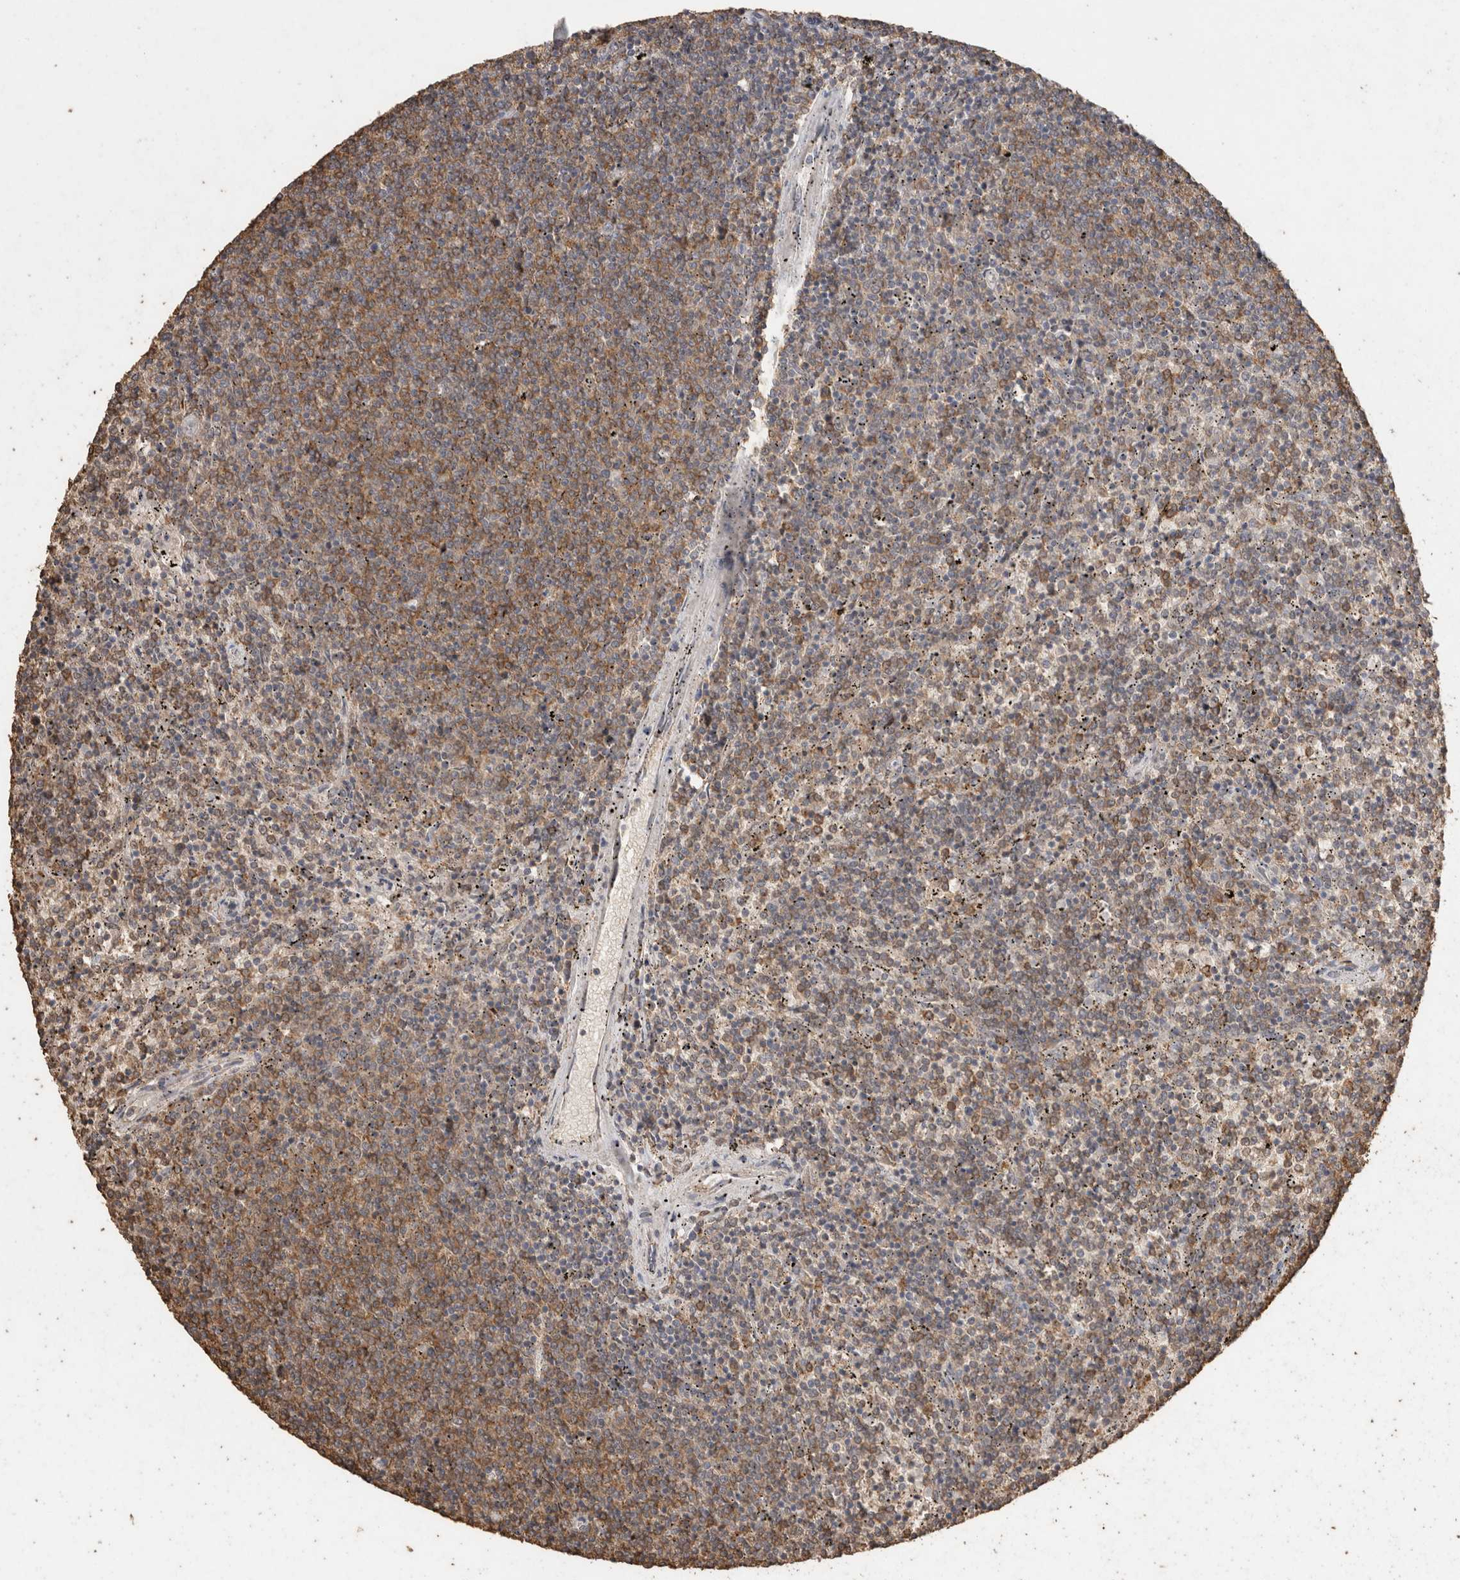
{"staining": {"intensity": "moderate", "quantity": "<25%", "location": "cytoplasmic/membranous"}, "tissue": "lymphoma", "cell_type": "Tumor cells", "image_type": "cancer", "snomed": [{"axis": "morphology", "description": "Malignant lymphoma, non-Hodgkin's type, Low grade"}, {"axis": "topography", "description": "Spleen"}], "caption": "Low-grade malignant lymphoma, non-Hodgkin's type tissue reveals moderate cytoplasmic/membranous positivity in about <25% of tumor cells, visualized by immunohistochemistry.", "gene": "CX3CL1", "patient": {"sex": "female", "age": 50}}